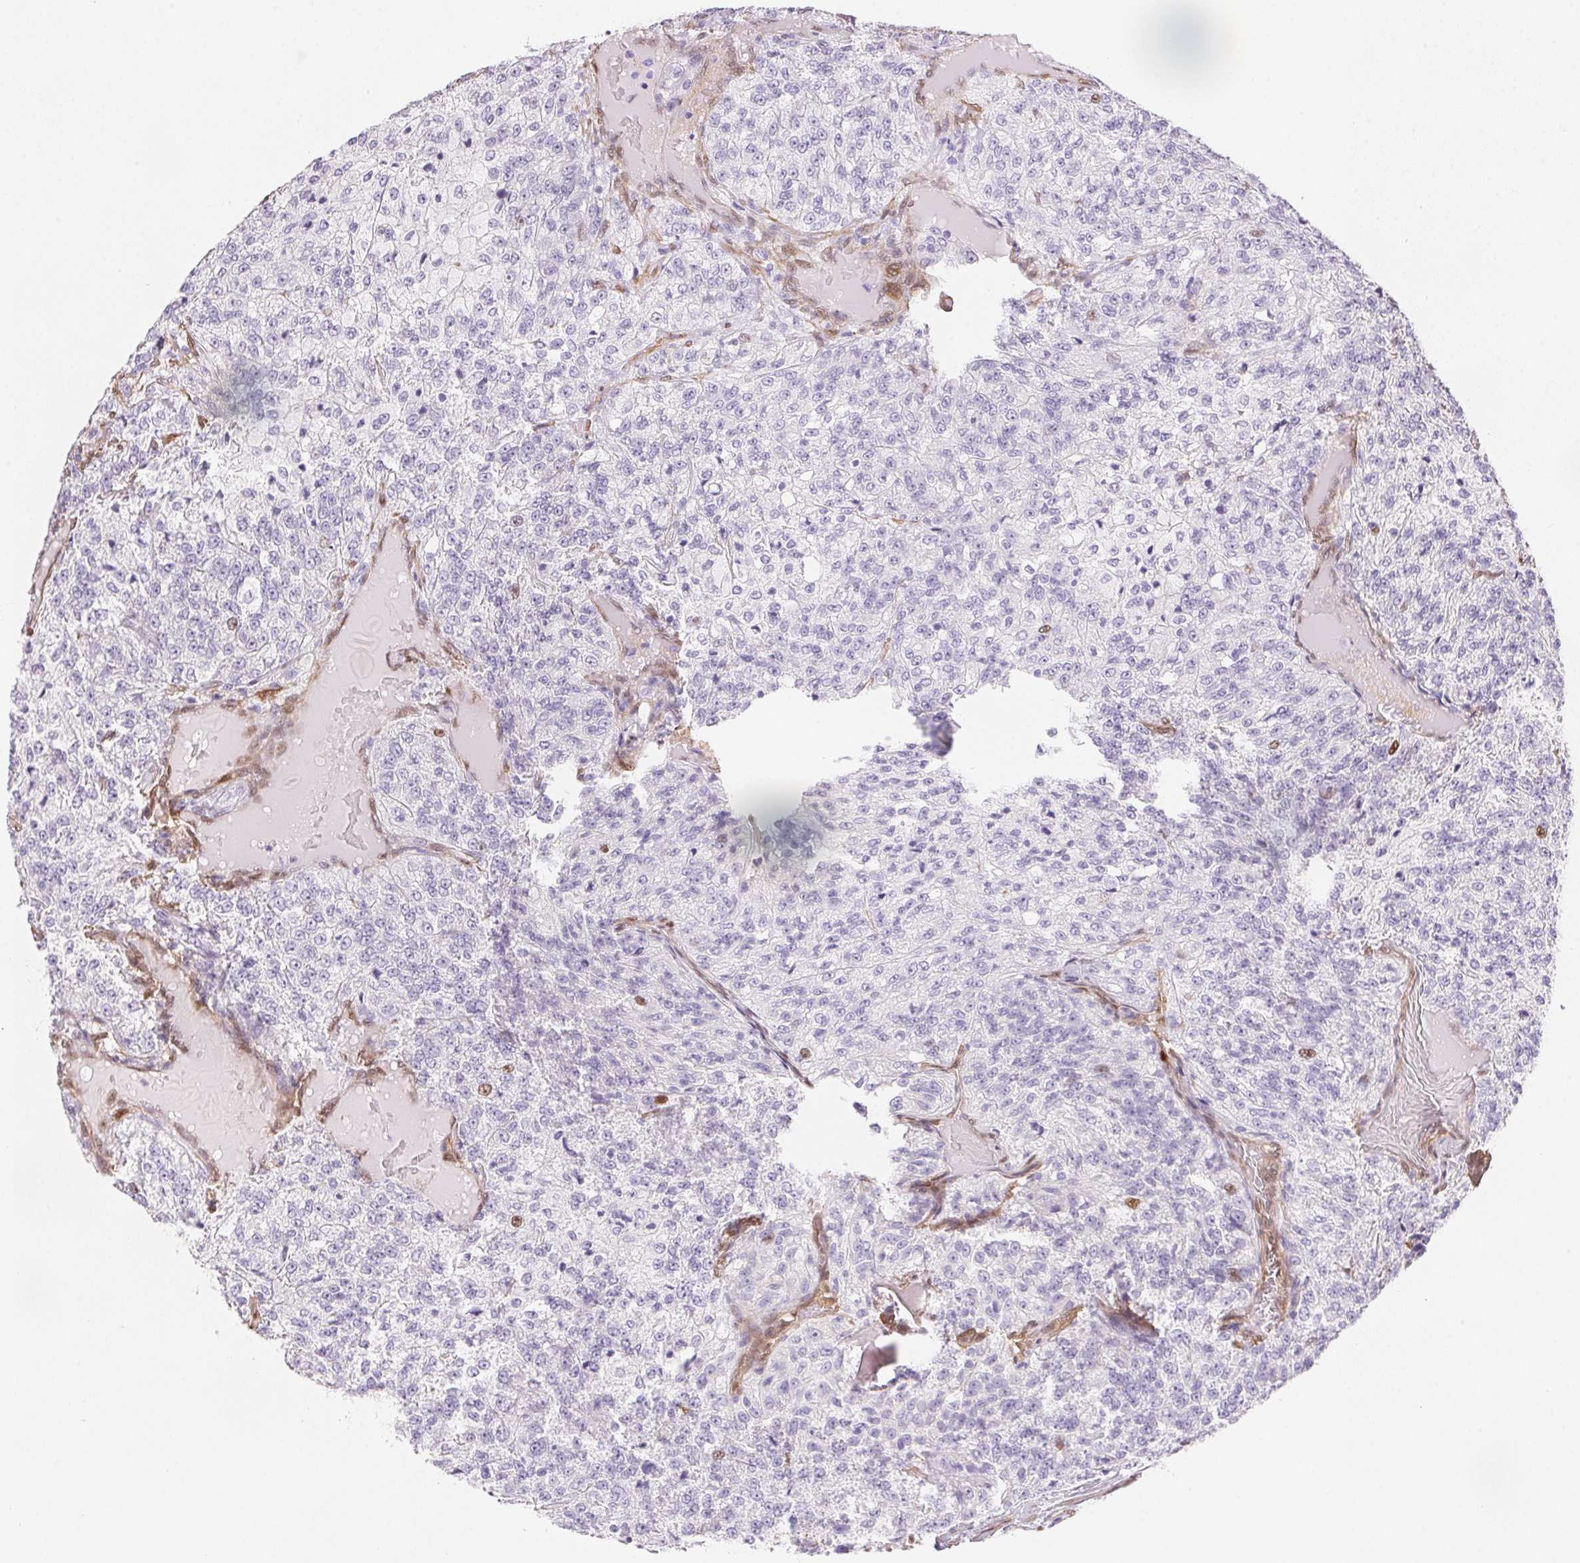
{"staining": {"intensity": "negative", "quantity": "none", "location": "none"}, "tissue": "renal cancer", "cell_type": "Tumor cells", "image_type": "cancer", "snomed": [{"axis": "morphology", "description": "Adenocarcinoma, NOS"}, {"axis": "topography", "description": "Kidney"}], "caption": "Histopathology image shows no protein staining in tumor cells of renal cancer tissue.", "gene": "SMTN", "patient": {"sex": "female", "age": 63}}